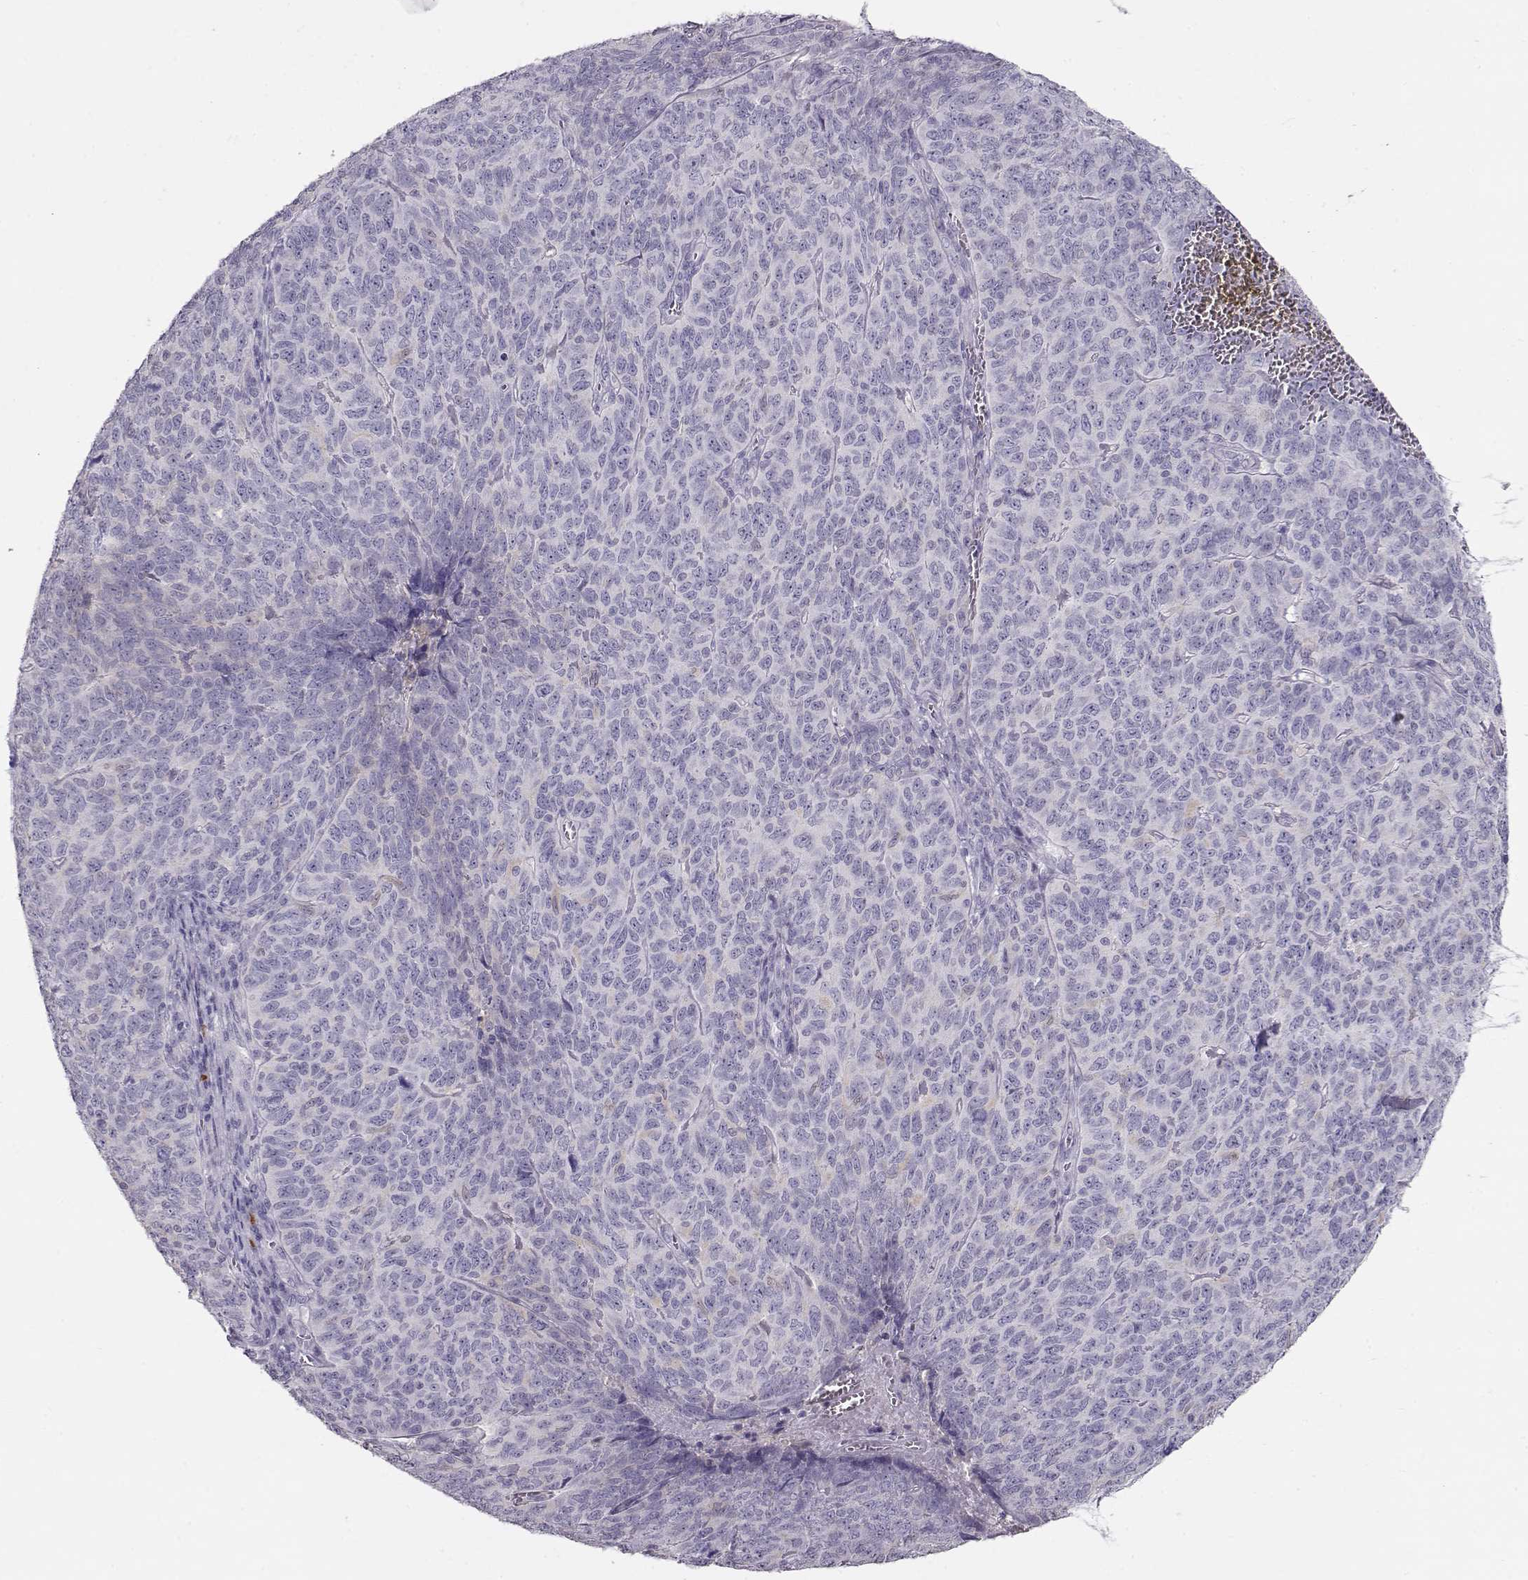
{"staining": {"intensity": "negative", "quantity": "none", "location": "none"}, "tissue": "skin cancer", "cell_type": "Tumor cells", "image_type": "cancer", "snomed": [{"axis": "morphology", "description": "Squamous cell carcinoma, NOS"}, {"axis": "topography", "description": "Skin"}, {"axis": "topography", "description": "Anal"}], "caption": "Tumor cells show no significant protein staining in skin squamous cell carcinoma.", "gene": "NDRG4", "patient": {"sex": "female", "age": 51}}